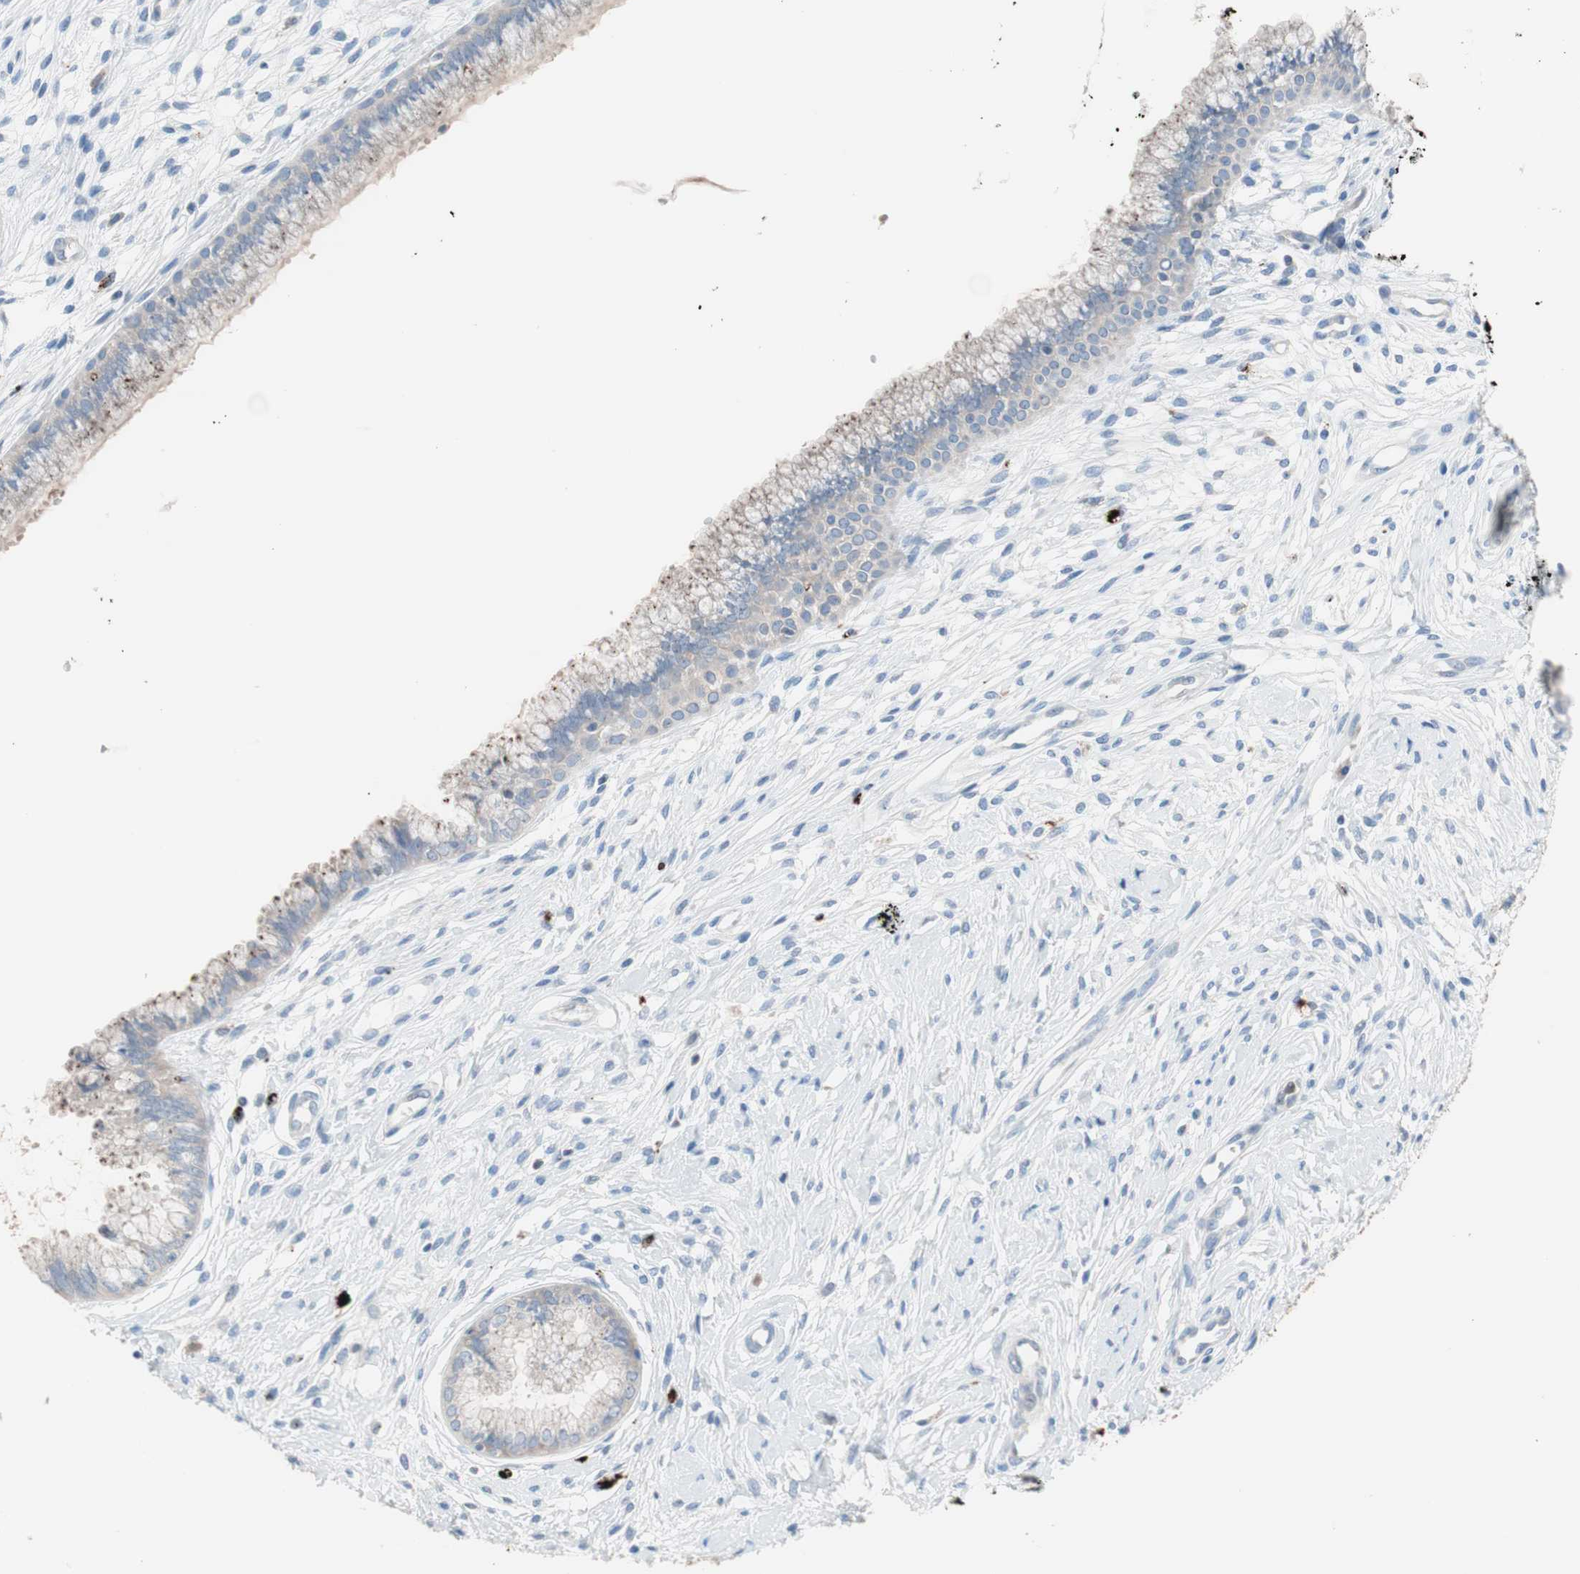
{"staining": {"intensity": "weak", "quantity": "<25%", "location": "cytoplasmic/membranous"}, "tissue": "cervix", "cell_type": "Glandular cells", "image_type": "normal", "snomed": [{"axis": "morphology", "description": "Normal tissue, NOS"}, {"axis": "topography", "description": "Cervix"}], "caption": "Histopathology image shows no protein expression in glandular cells of benign cervix. Brightfield microscopy of immunohistochemistry stained with DAB (brown) and hematoxylin (blue), captured at high magnification.", "gene": "CLEC4D", "patient": {"sex": "female", "age": 39}}